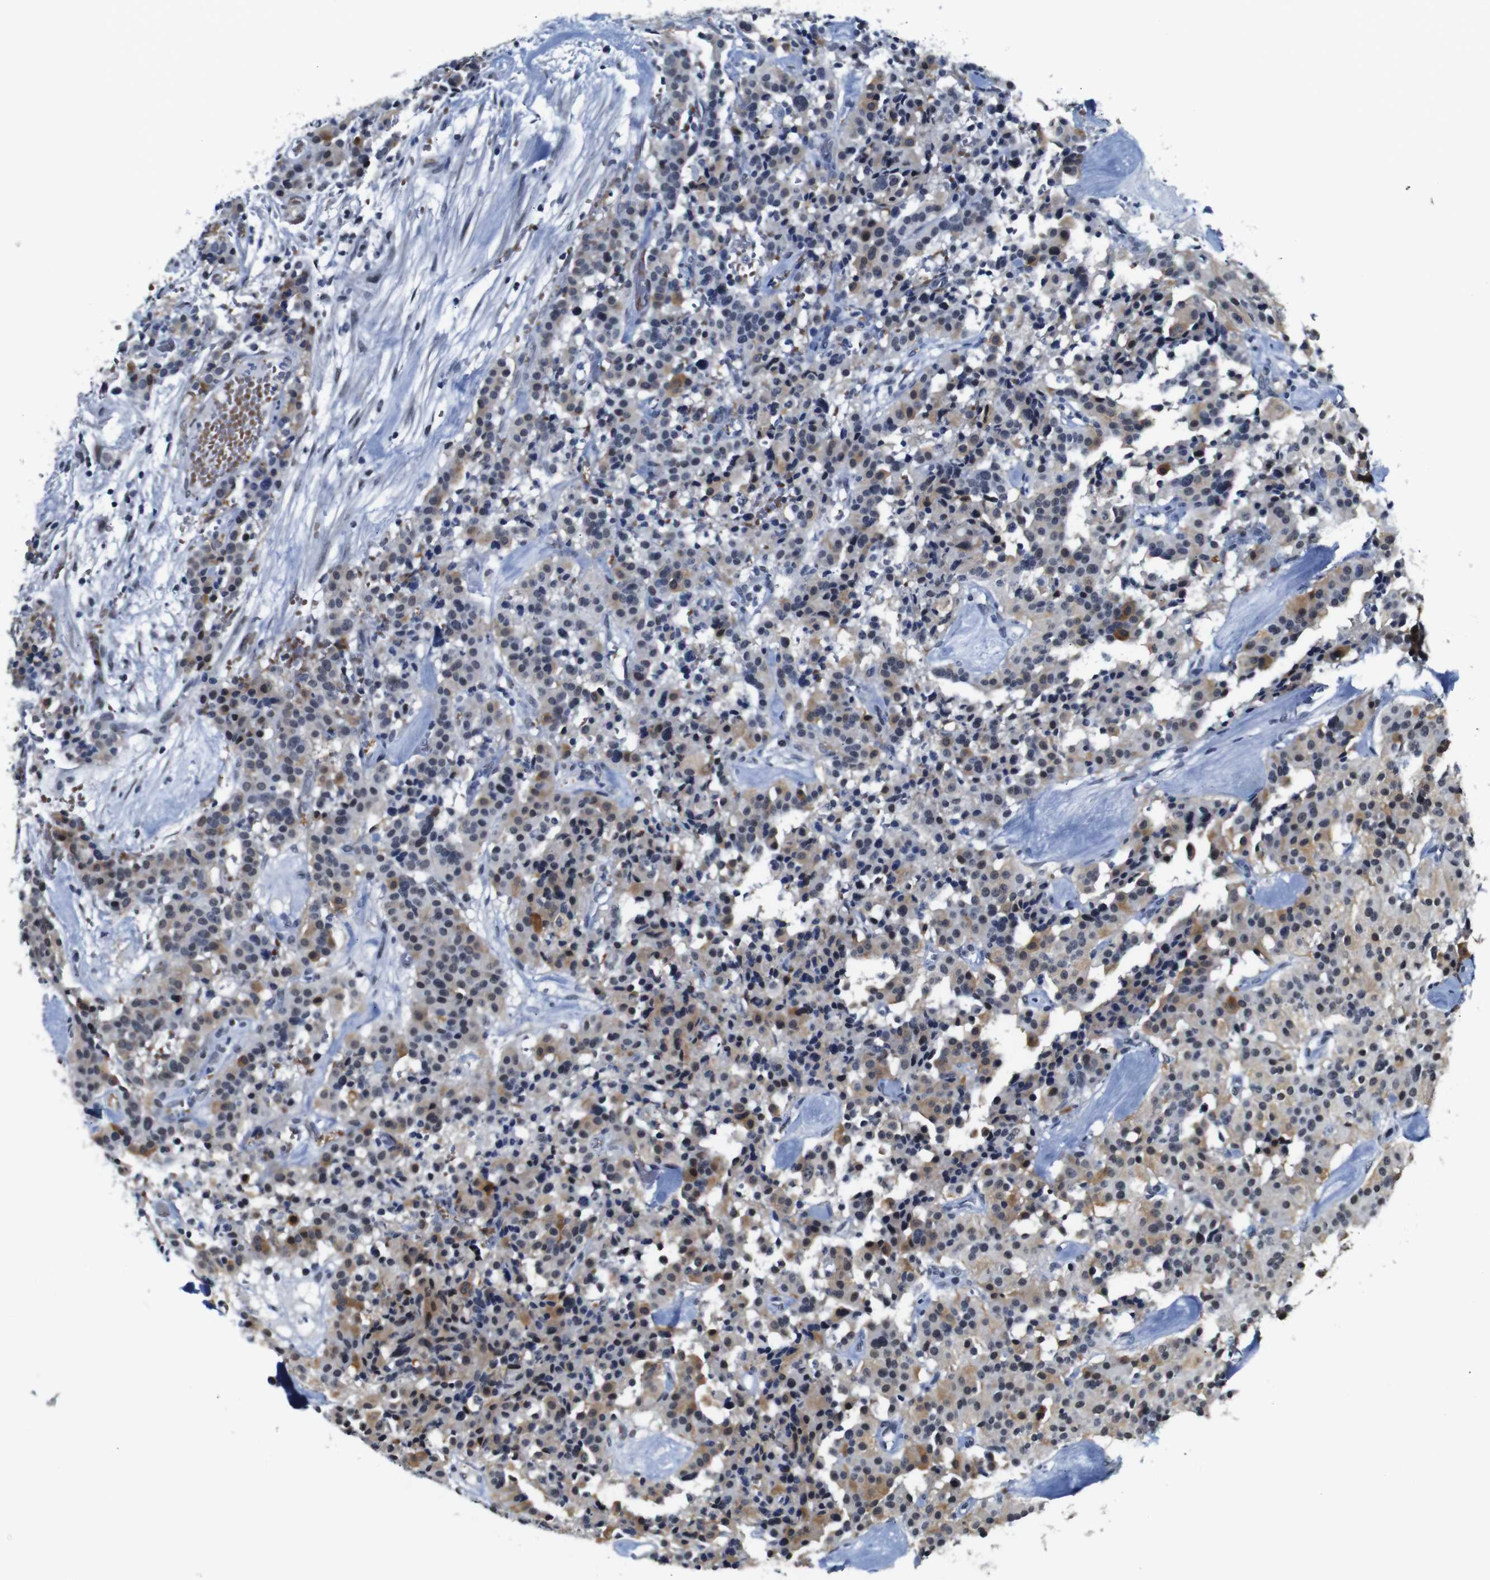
{"staining": {"intensity": "moderate", "quantity": "25%-75%", "location": "cytoplasmic/membranous,nuclear"}, "tissue": "carcinoid", "cell_type": "Tumor cells", "image_type": "cancer", "snomed": [{"axis": "morphology", "description": "Carcinoid, malignant, NOS"}, {"axis": "topography", "description": "Lung"}], "caption": "The image exhibits a brown stain indicating the presence of a protein in the cytoplasmic/membranous and nuclear of tumor cells in carcinoid. Ihc stains the protein in brown and the nuclei are stained blue.", "gene": "ILDR2", "patient": {"sex": "male", "age": 30}}